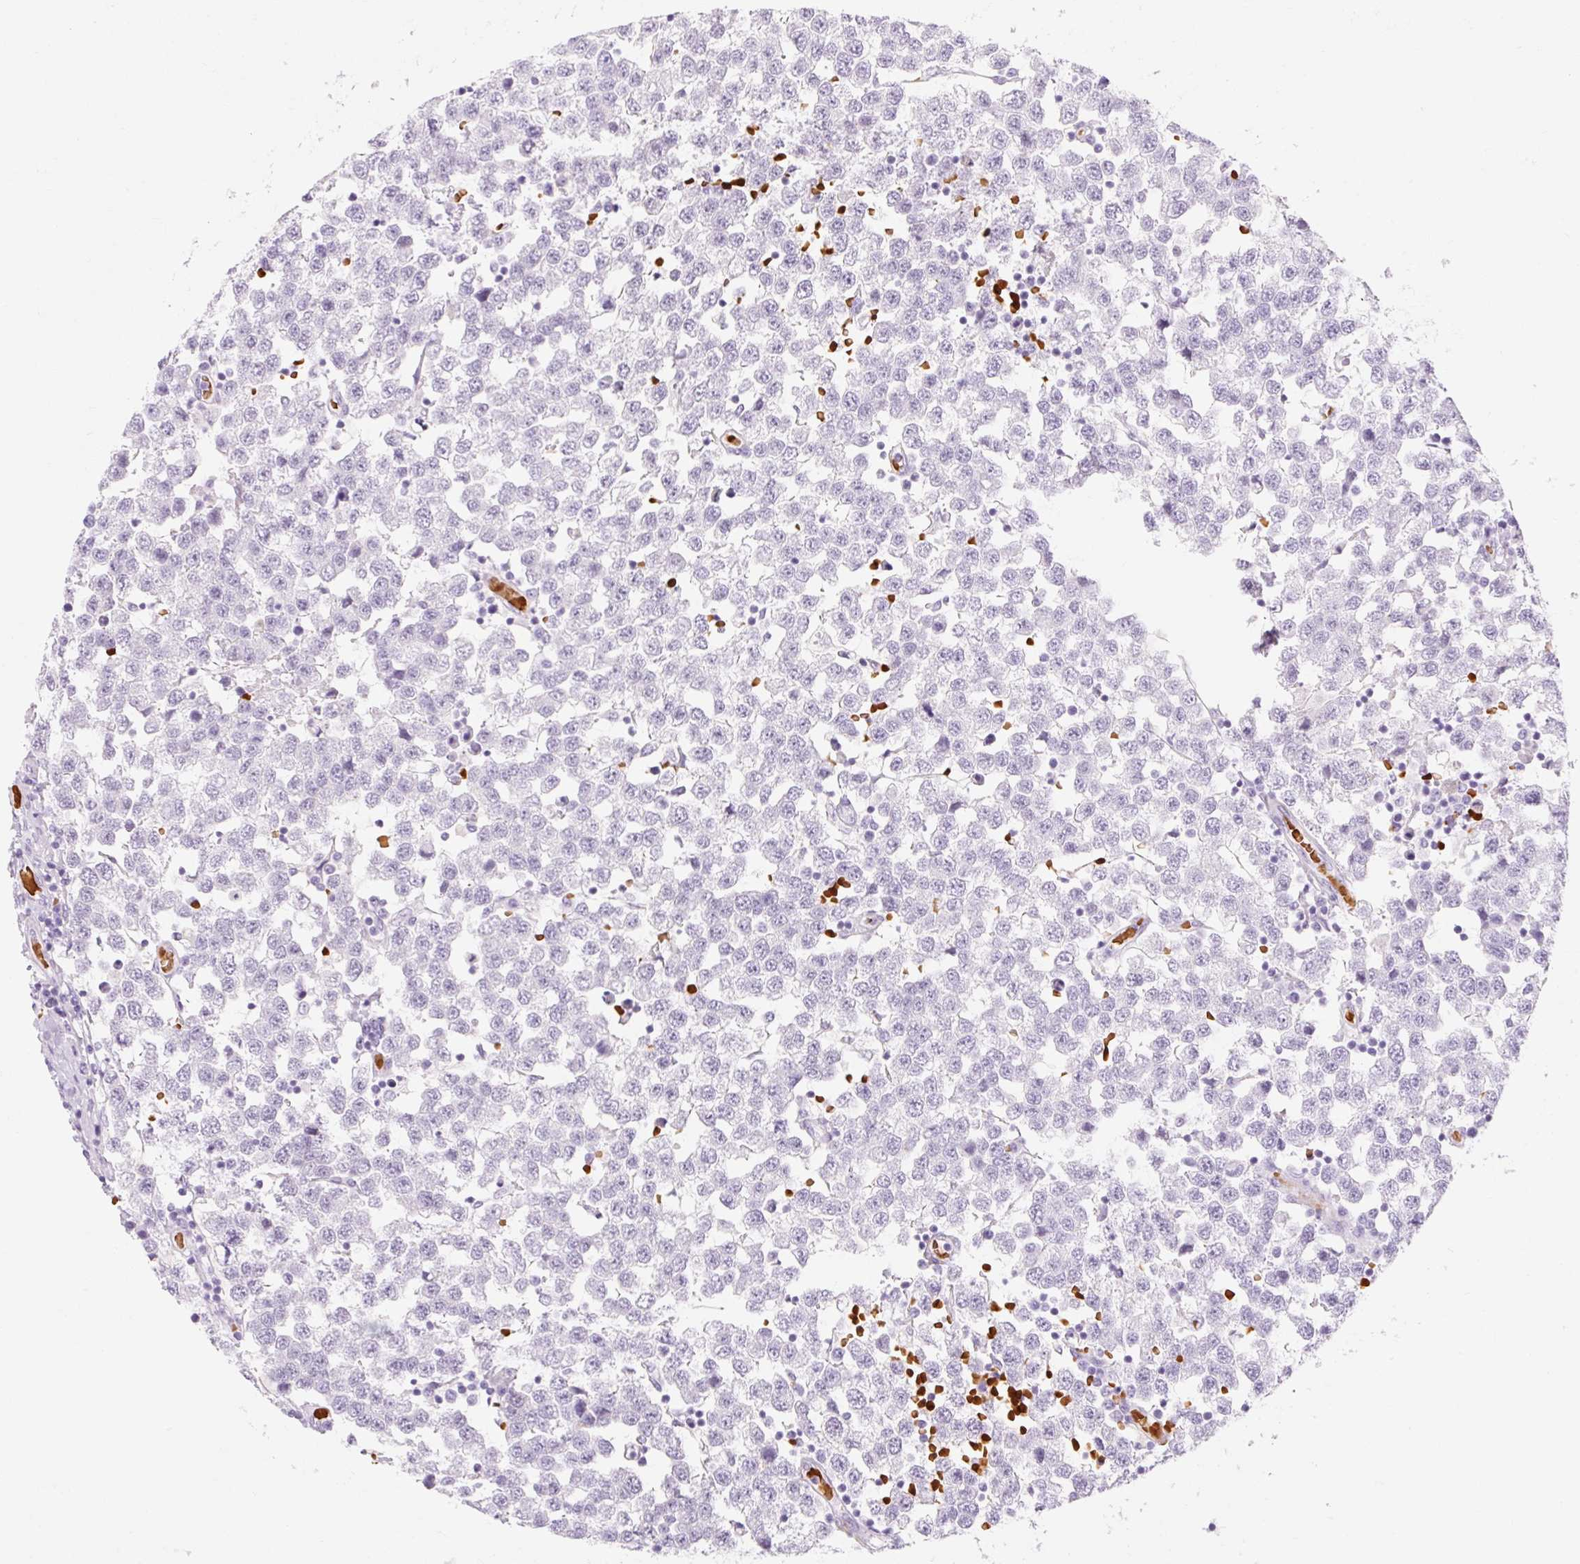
{"staining": {"intensity": "negative", "quantity": "none", "location": "none"}, "tissue": "testis cancer", "cell_type": "Tumor cells", "image_type": "cancer", "snomed": [{"axis": "morphology", "description": "Seminoma, NOS"}, {"axis": "topography", "description": "Testis"}], "caption": "This is an IHC photomicrograph of human testis cancer. There is no staining in tumor cells.", "gene": "TAF1L", "patient": {"sex": "male", "age": 34}}